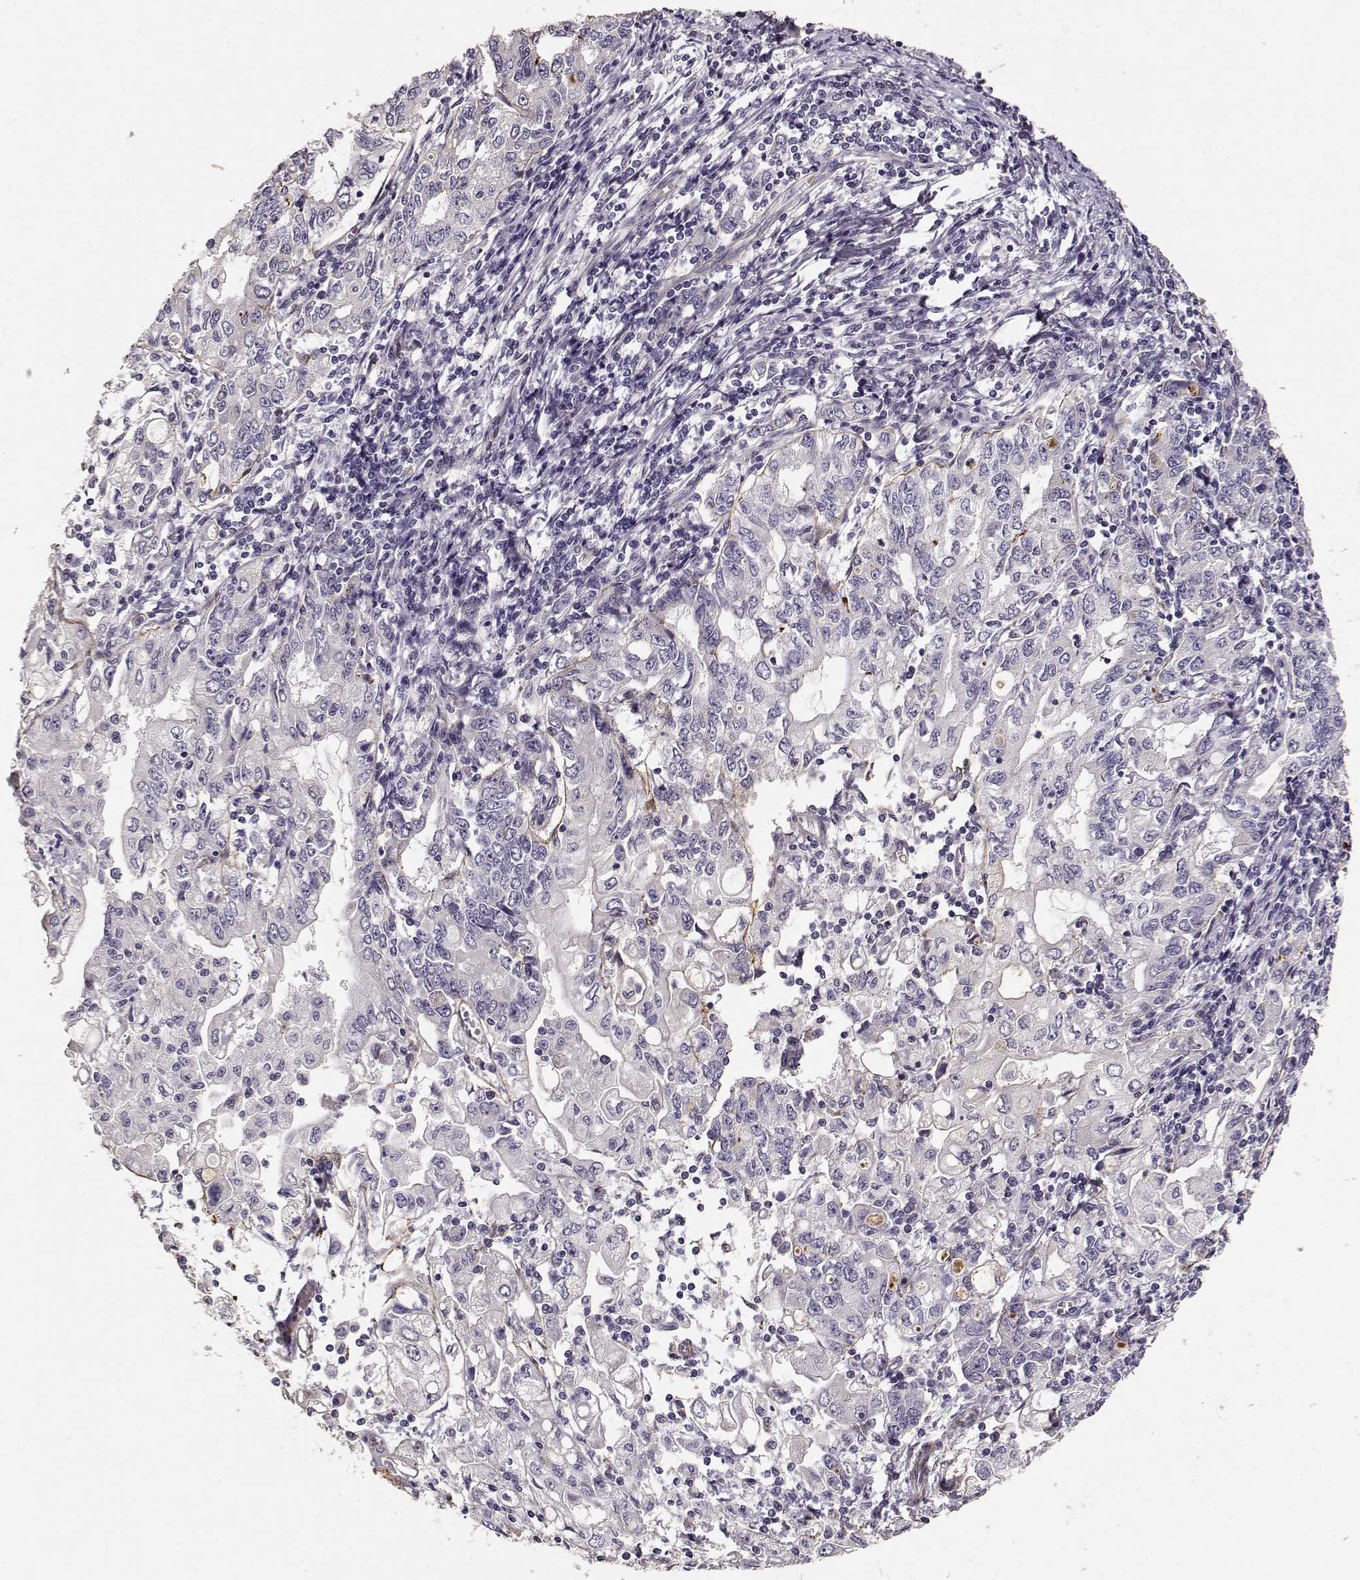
{"staining": {"intensity": "negative", "quantity": "none", "location": "none"}, "tissue": "stomach cancer", "cell_type": "Tumor cells", "image_type": "cancer", "snomed": [{"axis": "morphology", "description": "Adenocarcinoma, NOS"}, {"axis": "topography", "description": "Stomach, lower"}], "caption": "Immunohistochemistry of human adenocarcinoma (stomach) shows no positivity in tumor cells.", "gene": "LAMA5", "patient": {"sex": "female", "age": 72}}